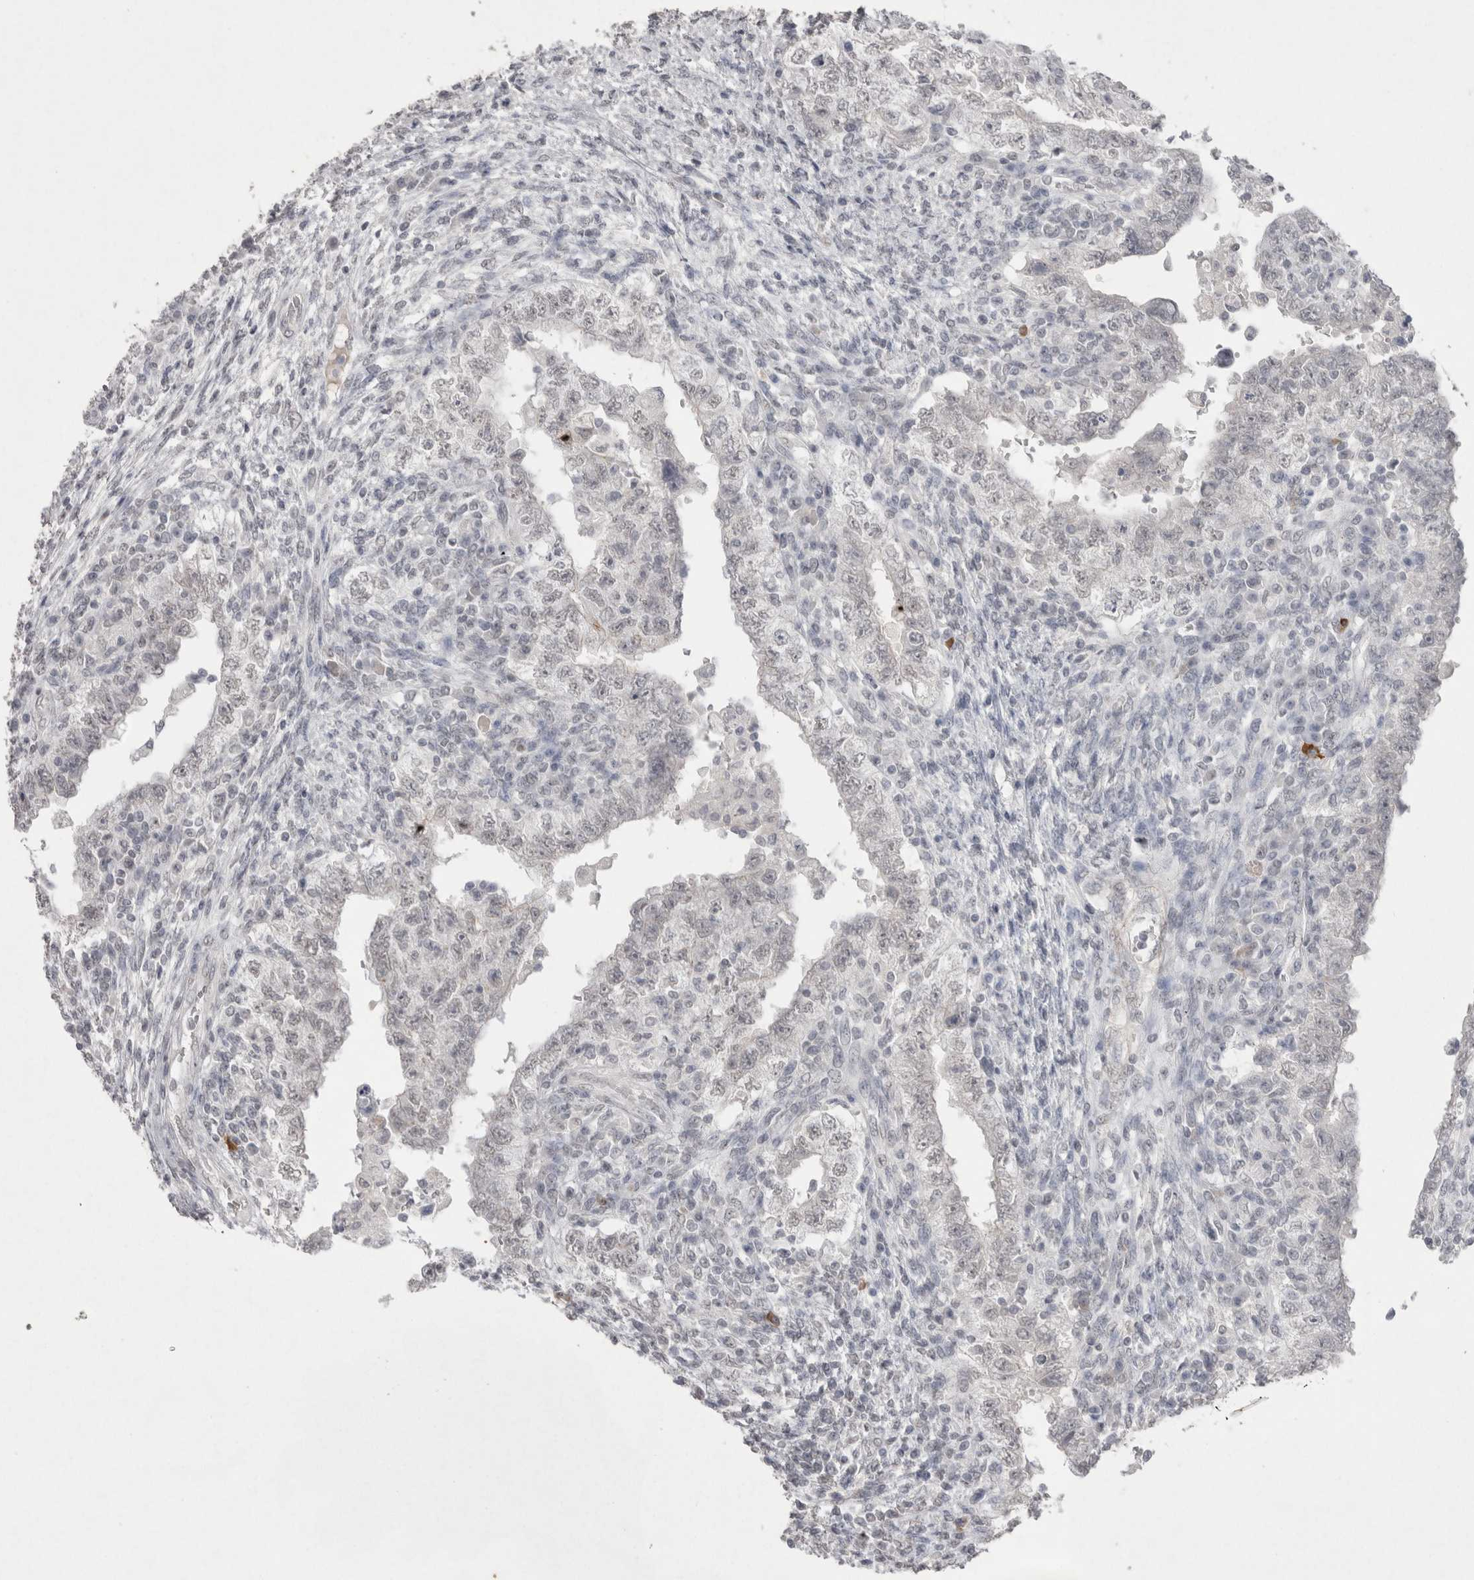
{"staining": {"intensity": "negative", "quantity": "none", "location": "none"}, "tissue": "testis cancer", "cell_type": "Tumor cells", "image_type": "cancer", "snomed": [{"axis": "morphology", "description": "Carcinoma, Embryonal, NOS"}, {"axis": "topography", "description": "Testis"}], "caption": "There is no significant staining in tumor cells of embryonal carcinoma (testis). (IHC, brightfield microscopy, high magnification).", "gene": "DDX4", "patient": {"sex": "male", "age": 26}}